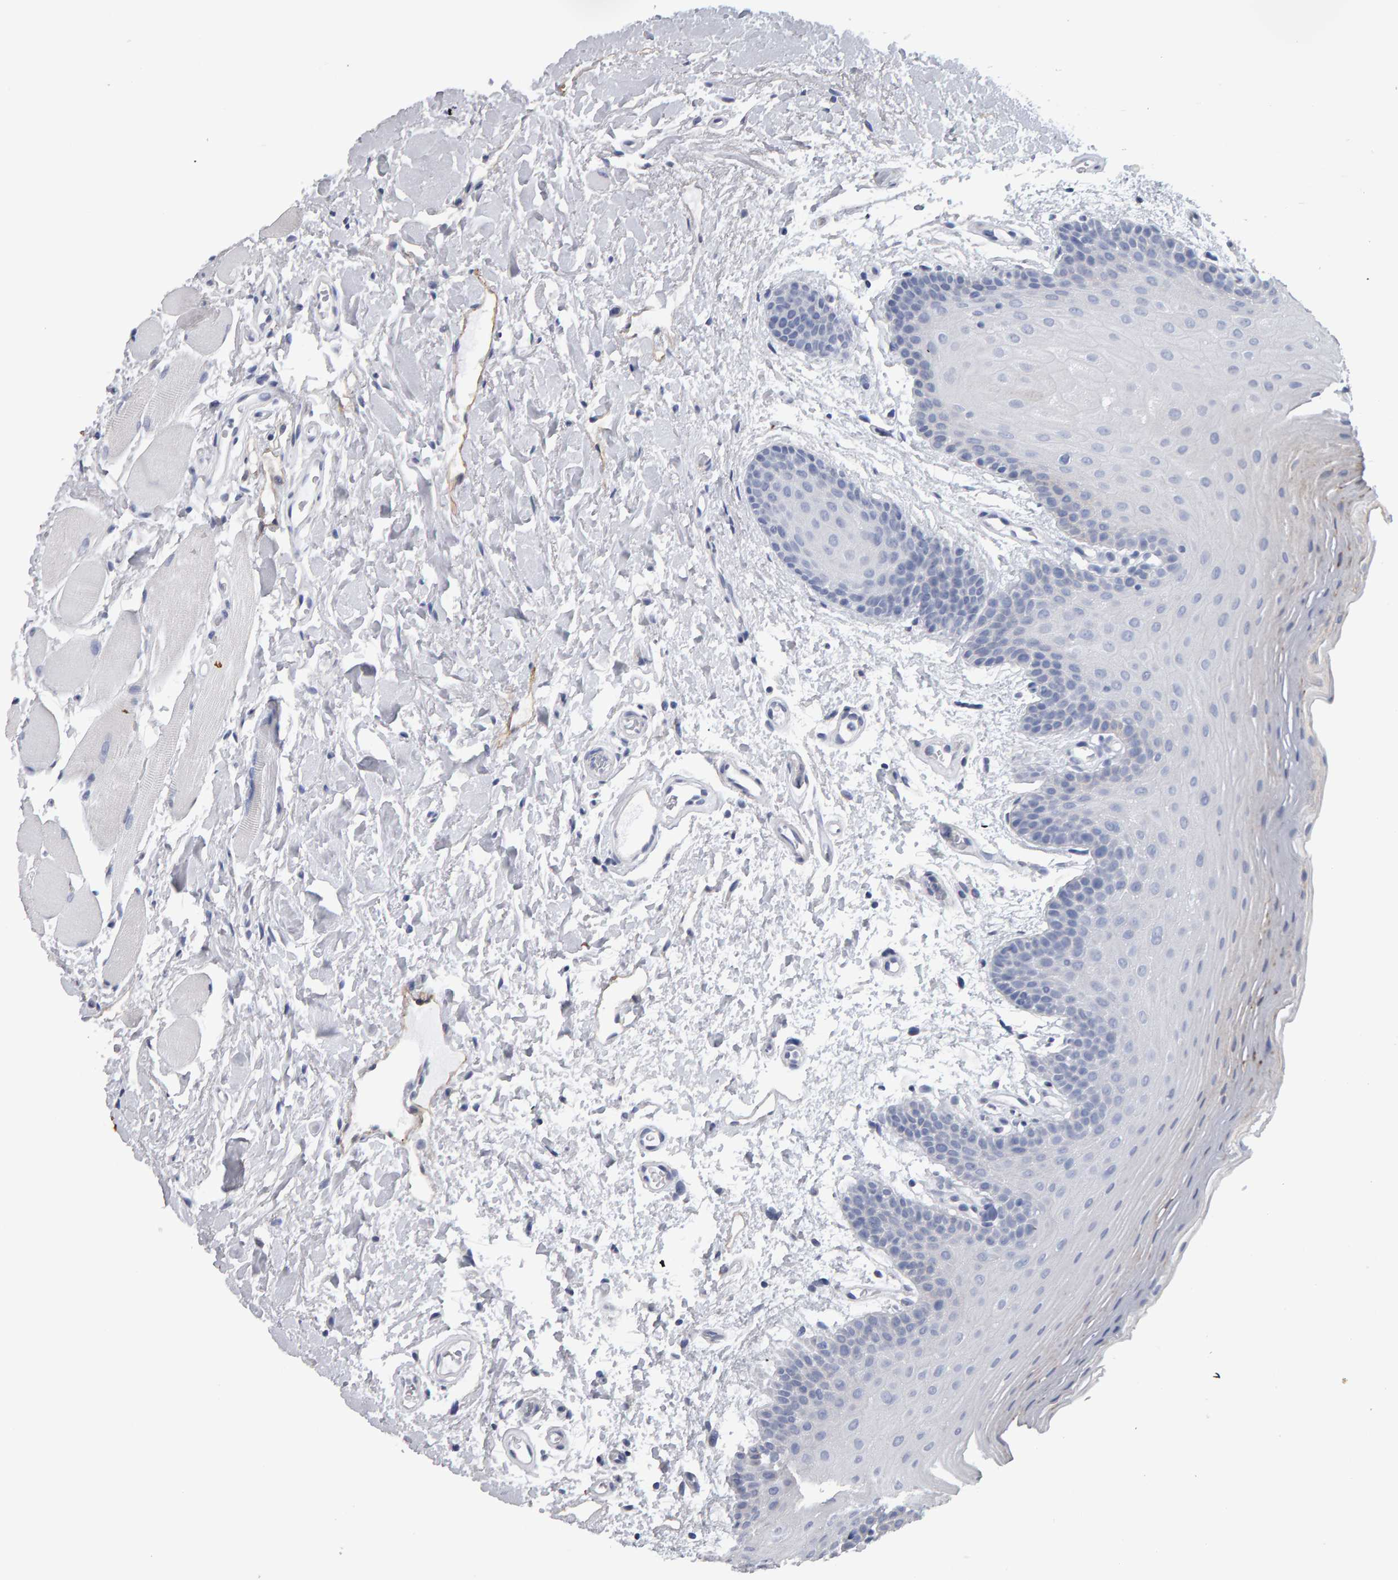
{"staining": {"intensity": "negative", "quantity": "none", "location": "none"}, "tissue": "oral mucosa", "cell_type": "Squamous epithelial cells", "image_type": "normal", "snomed": [{"axis": "morphology", "description": "Normal tissue, NOS"}, {"axis": "topography", "description": "Oral tissue"}], "caption": "Immunohistochemistry photomicrograph of unremarkable human oral mucosa stained for a protein (brown), which demonstrates no positivity in squamous epithelial cells.", "gene": "CD38", "patient": {"sex": "male", "age": 62}}